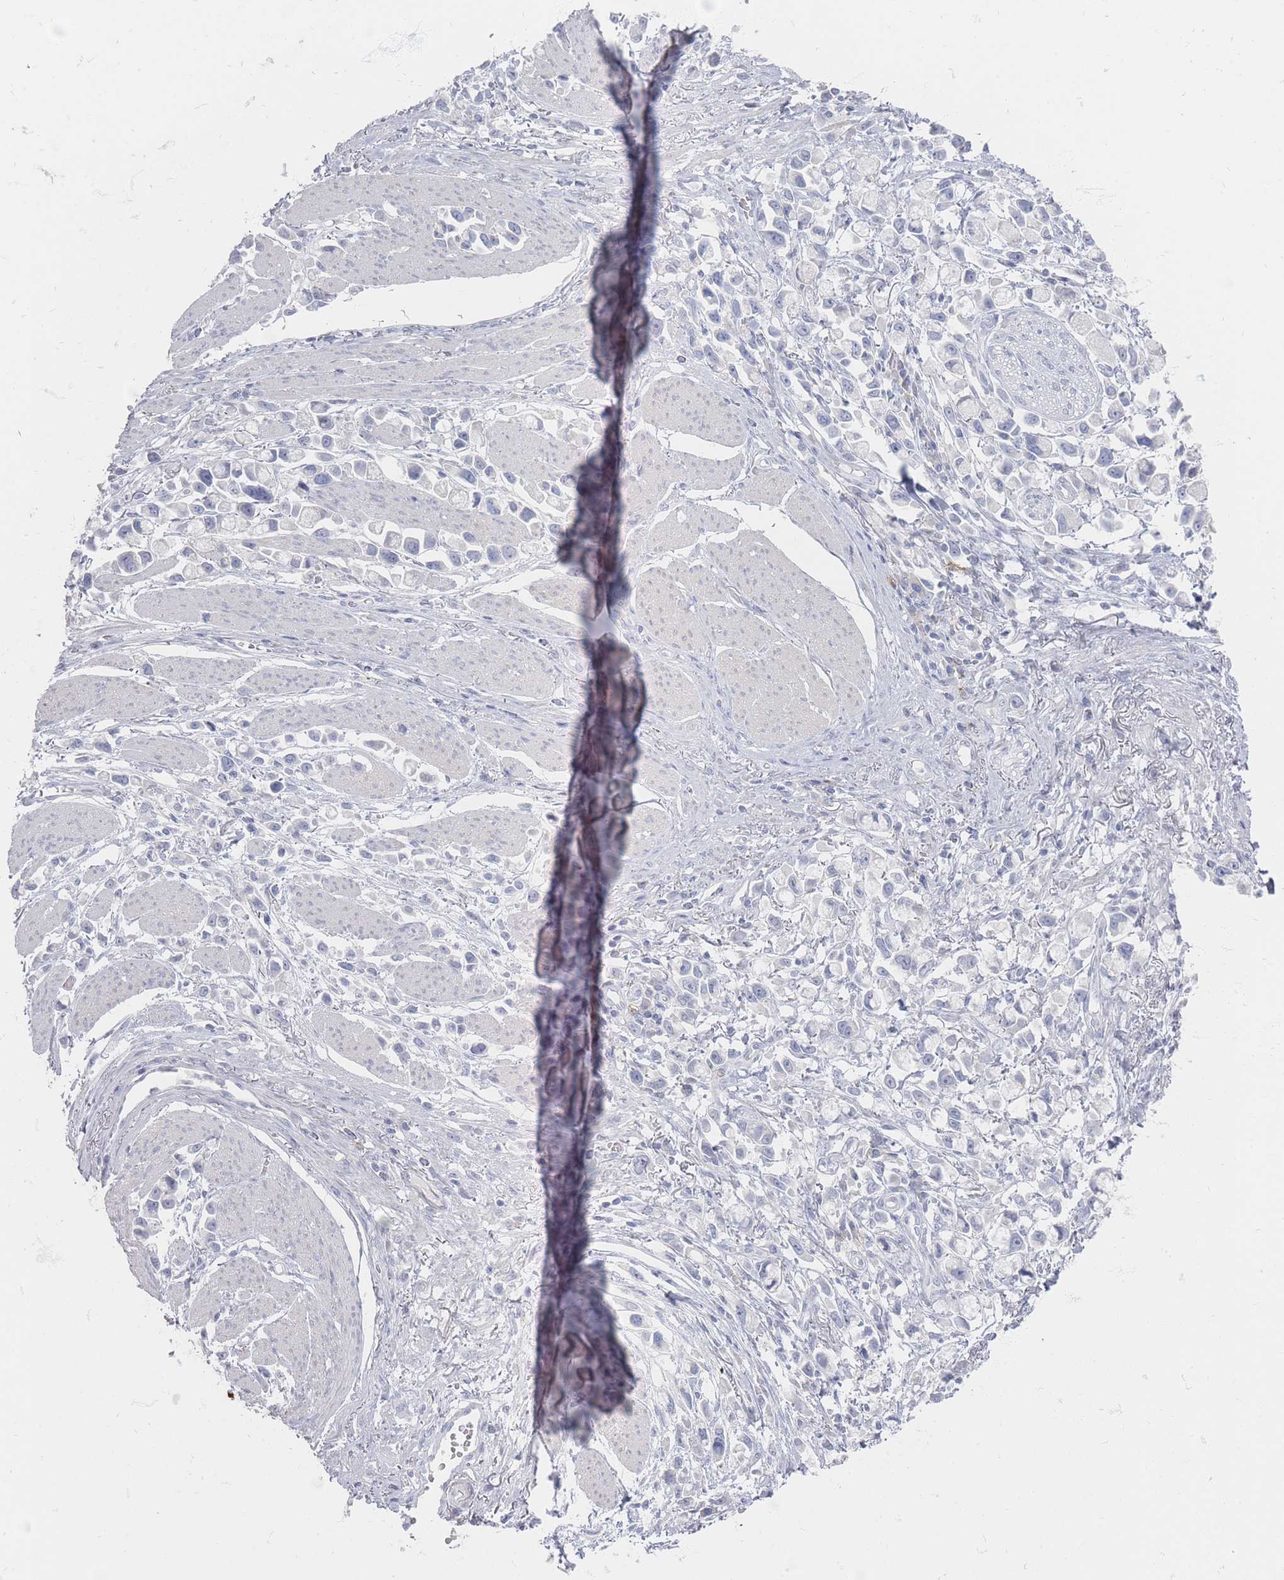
{"staining": {"intensity": "negative", "quantity": "none", "location": "none"}, "tissue": "stomach cancer", "cell_type": "Tumor cells", "image_type": "cancer", "snomed": [{"axis": "morphology", "description": "Adenocarcinoma, NOS"}, {"axis": "topography", "description": "Stomach"}], "caption": "Tumor cells show no significant protein staining in stomach cancer.", "gene": "CD37", "patient": {"sex": "female", "age": 81}}